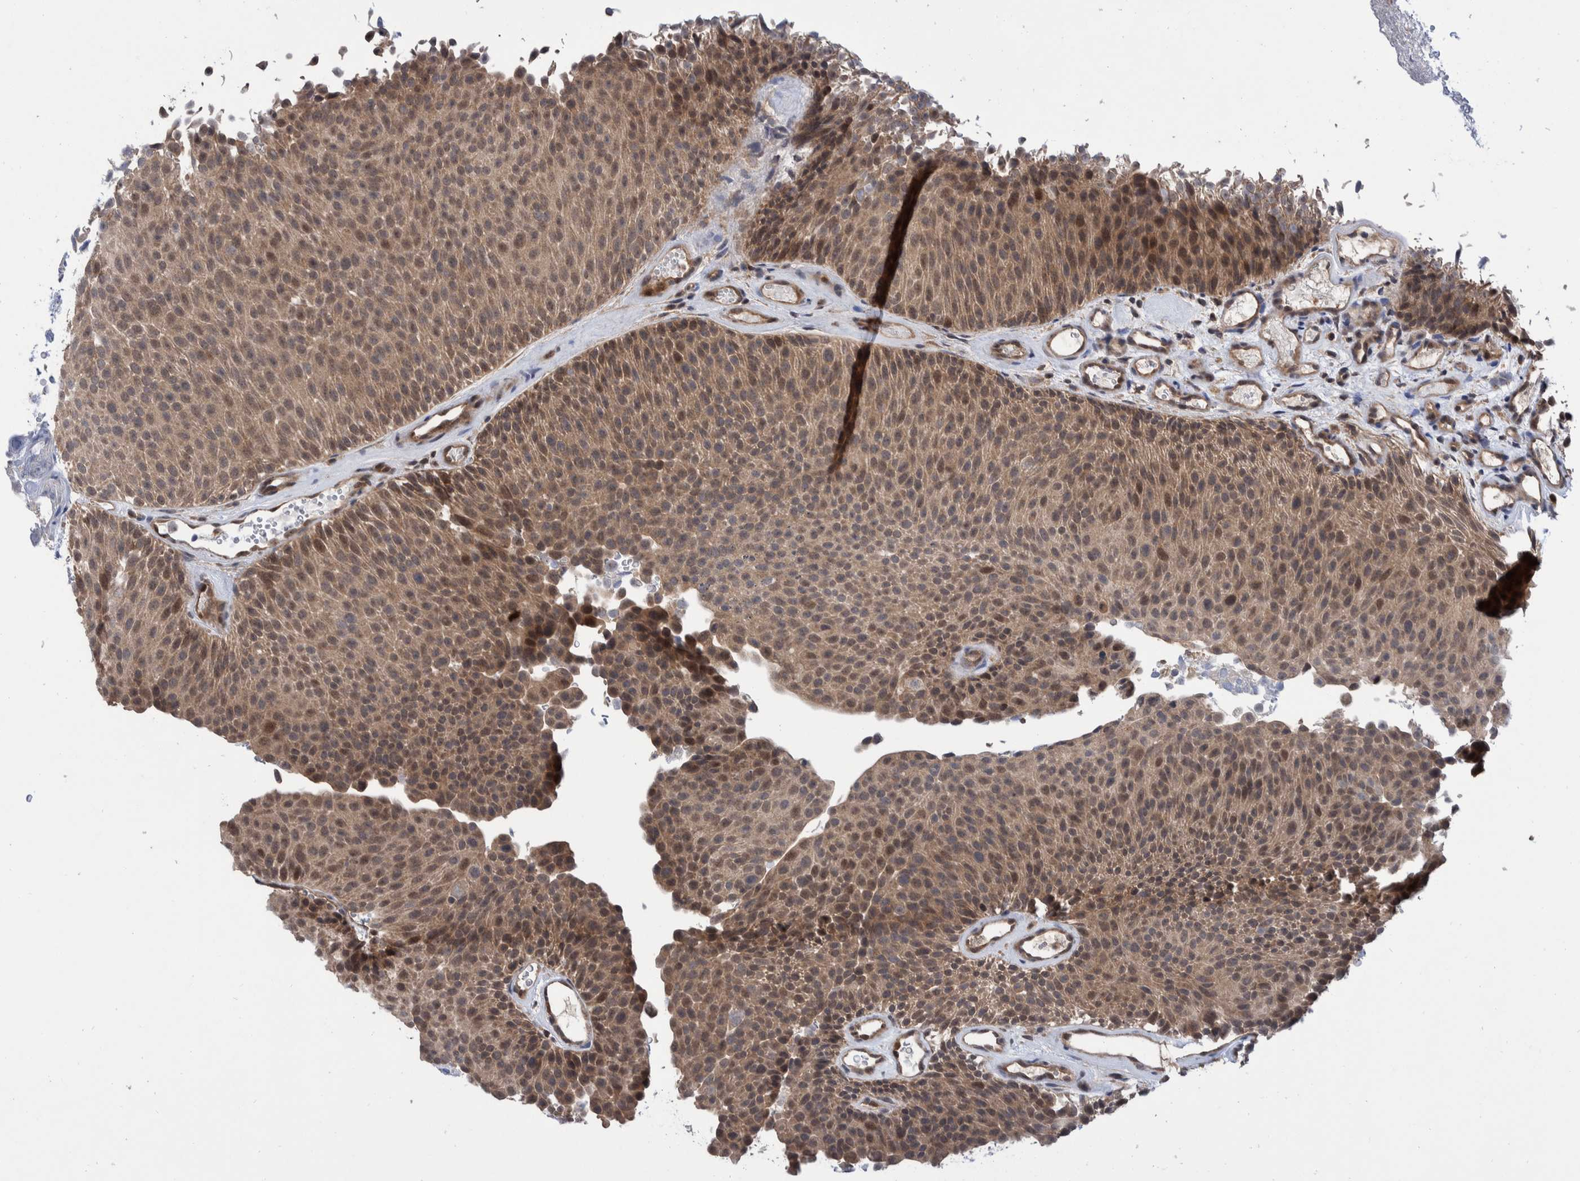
{"staining": {"intensity": "weak", "quantity": ">75%", "location": "cytoplasmic/membranous,nuclear"}, "tissue": "urothelial cancer", "cell_type": "Tumor cells", "image_type": "cancer", "snomed": [{"axis": "morphology", "description": "Urothelial carcinoma, Low grade"}, {"axis": "topography", "description": "Urinary bladder"}], "caption": "Low-grade urothelial carcinoma tissue demonstrates weak cytoplasmic/membranous and nuclear expression in about >75% of tumor cells", "gene": "PLPBP", "patient": {"sex": "male", "age": 78}}